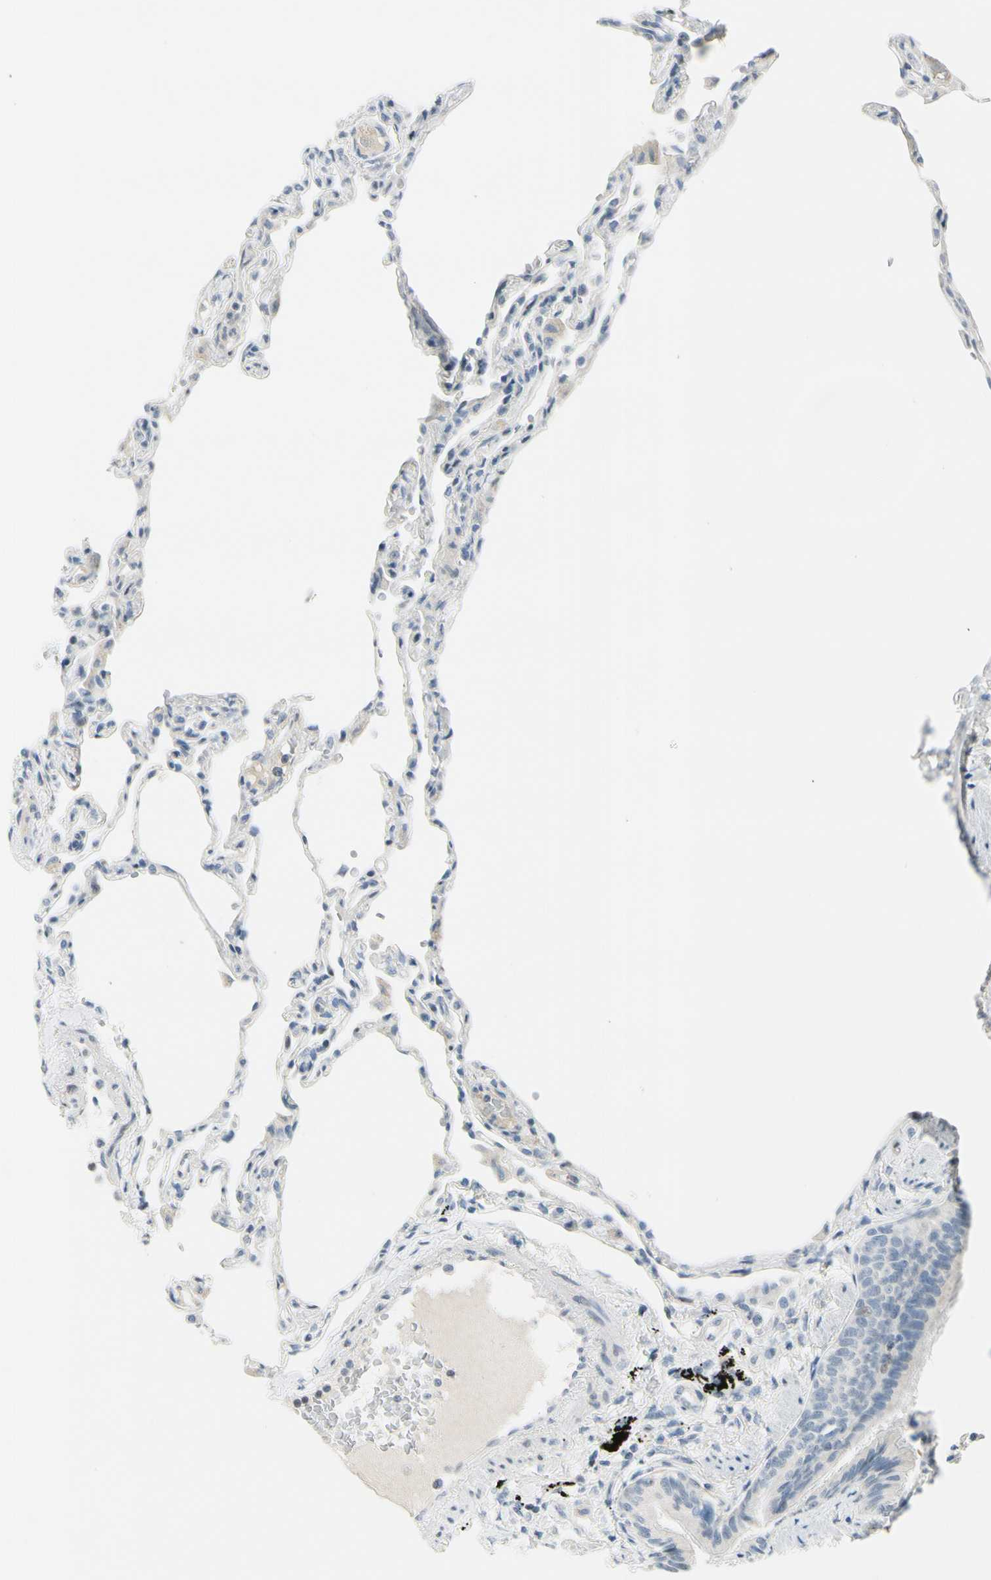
{"staining": {"intensity": "negative", "quantity": "none", "location": "none"}, "tissue": "lung", "cell_type": "Alveolar cells", "image_type": "normal", "snomed": [{"axis": "morphology", "description": "Normal tissue, NOS"}, {"axis": "topography", "description": "Lung"}], "caption": "Photomicrograph shows no protein staining in alveolar cells of normal lung.", "gene": "B4GALNT1", "patient": {"sex": "female", "age": 49}}